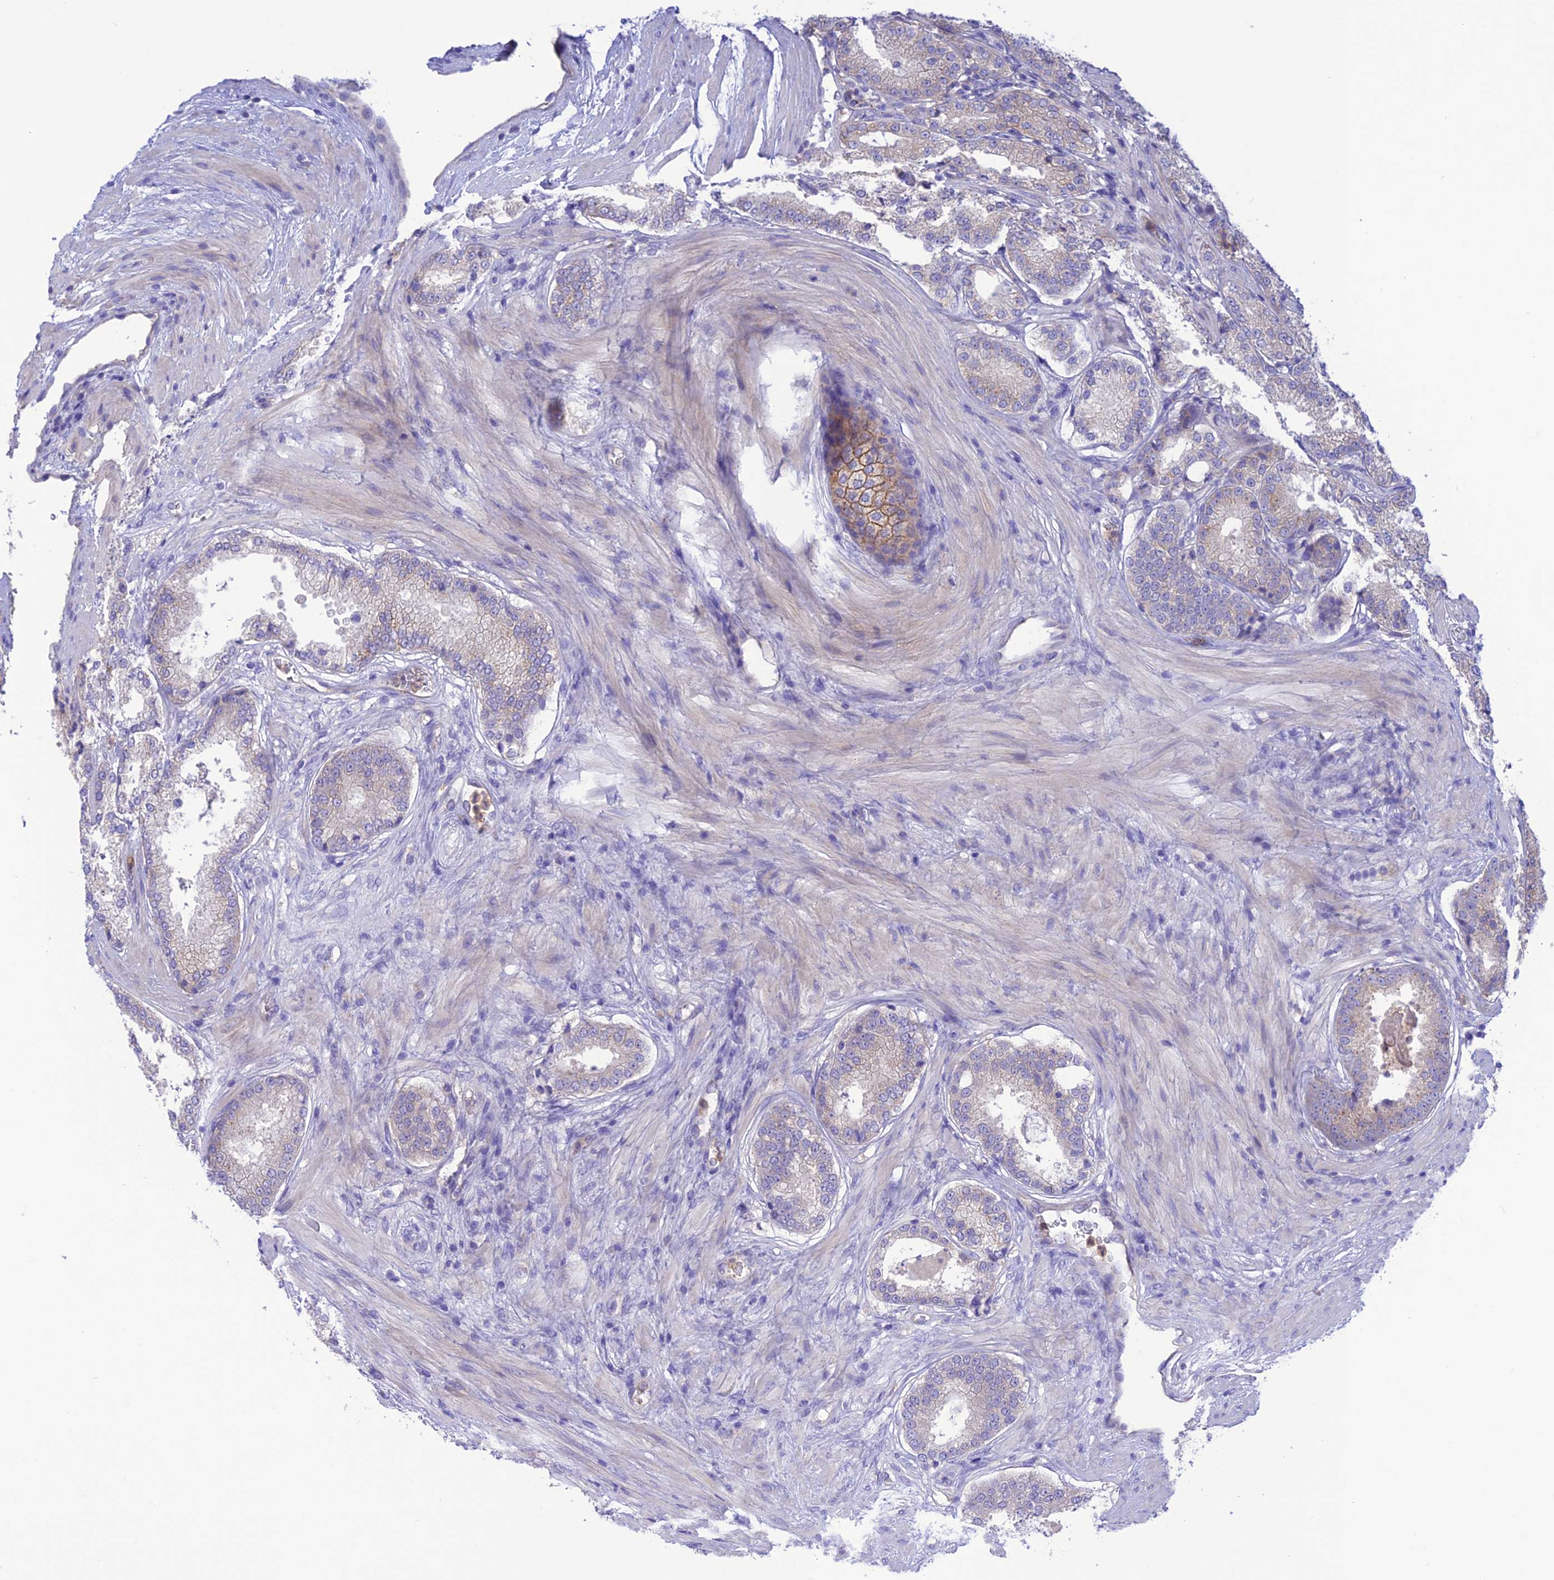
{"staining": {"intensity": "negative", "quantity": "none", "location": "none"}, "tissue": "prostate cancer", "cell_type": "Tumor cells", "image_type": "cancer", "snomed": [{"axis": "morphology", "description": "Adenocarcinoma, Low grade"}, {"axis": "topography", "description": "Prostate"}], "caption": "This is an immunohistochemistry photomicrograph of human low-grade adenocarcinoma (prostate). There is no positivity in tumor cells.", "gene": "CHSY3", "patient": {"sex": "male", "age": 59}}